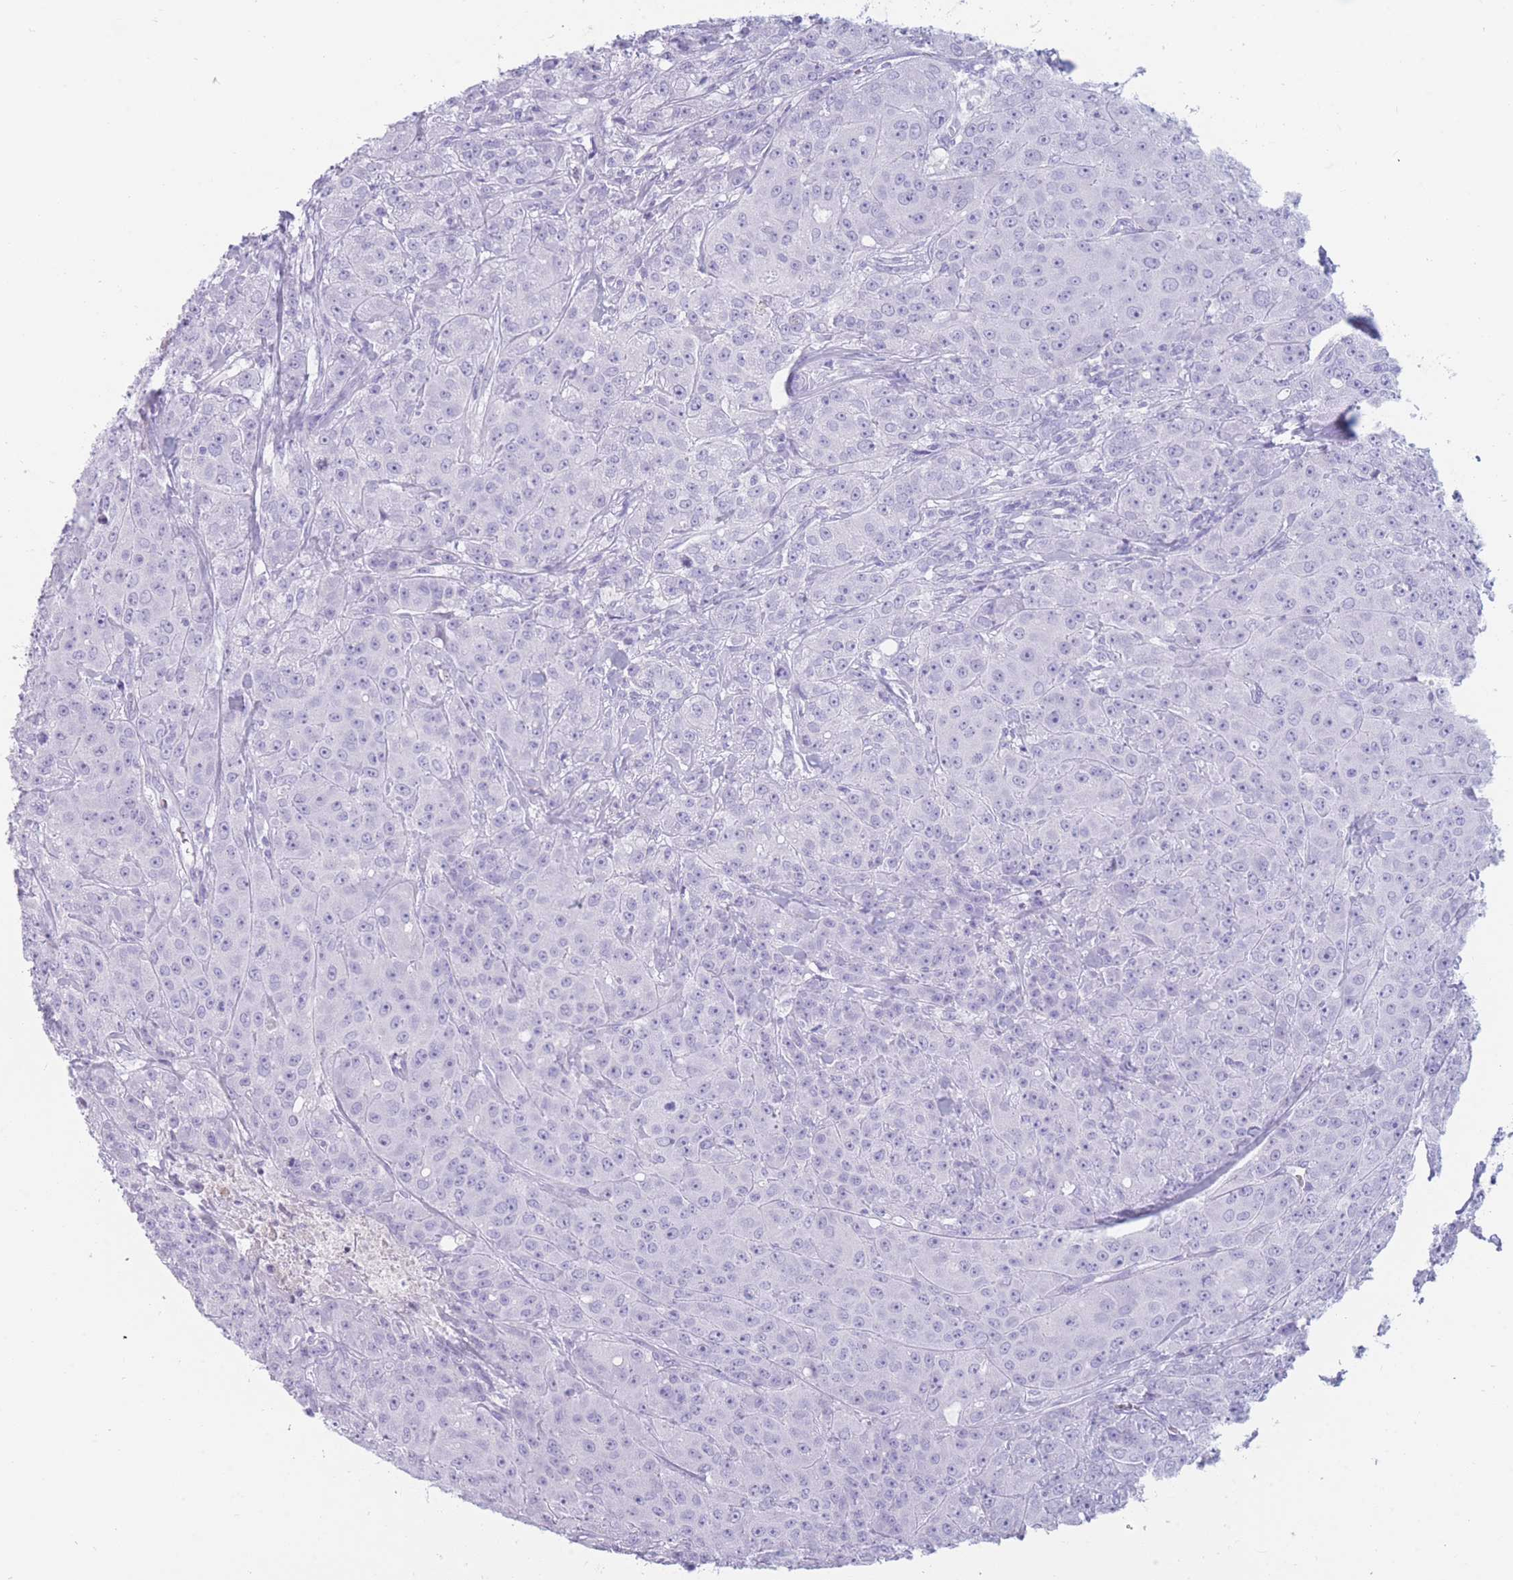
{"staining": {"intensity": "negative", "quantity": "none", "location": "none"}, "tissue": "breast cancer", "cell_type": "Tumor cells", "image_type": "cancer", "snomed": [{"axis": "morphology", "description": "Duct carcinoma"}, {"axis": "topography", "description": "Breast"}], "caption": "Micrograph shows no protein staining in tumor cells of breast cancer tissue. (DAB (3,3'-diaminobenzidine) IHC with hematoxylin counter stain).", "gene": "TNFSF11", "patient": {"sex": "female", "age": 43}}